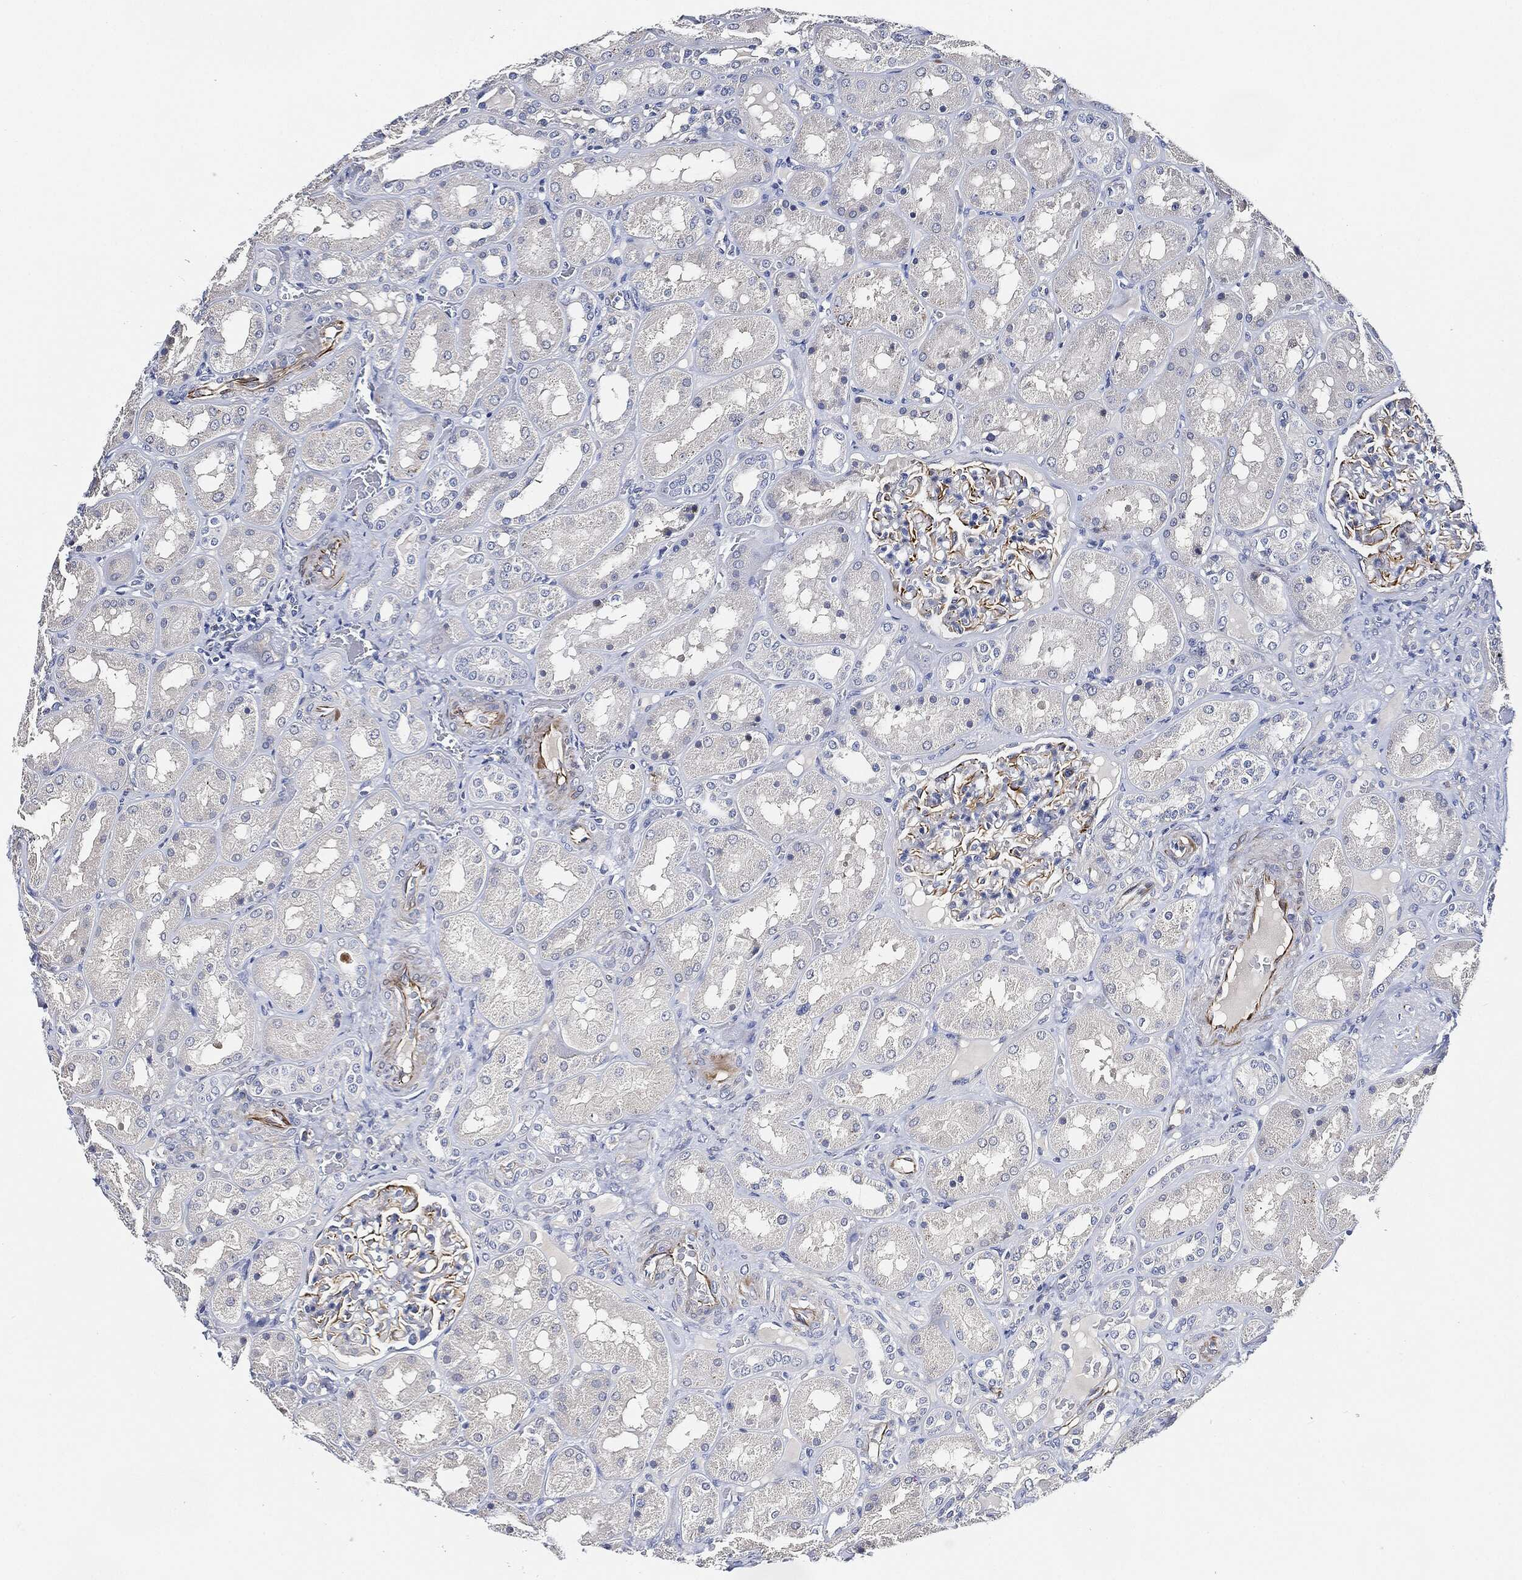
{"staining": {"intensity": "negative", "quantity": "none", "location": "none"}, "tissue": "kidney", "cell_type": "Cells in glomeruli", "image_type": "normal", "snomed": [{"axis": "morphology", "description": "Normal tissue, NOS"}, {"axis": "topography", "description": "Kidney"}], "caption": "Immunohistochemistry (IHC) micrograph of unremarkable kidney: kidney stained with DAB (3,3'-diaminobenzidine) shows no significant protein expression in cells in glomeruli.", "gene": "THSD1", "patient": {"sex": "male", "age": 73}}